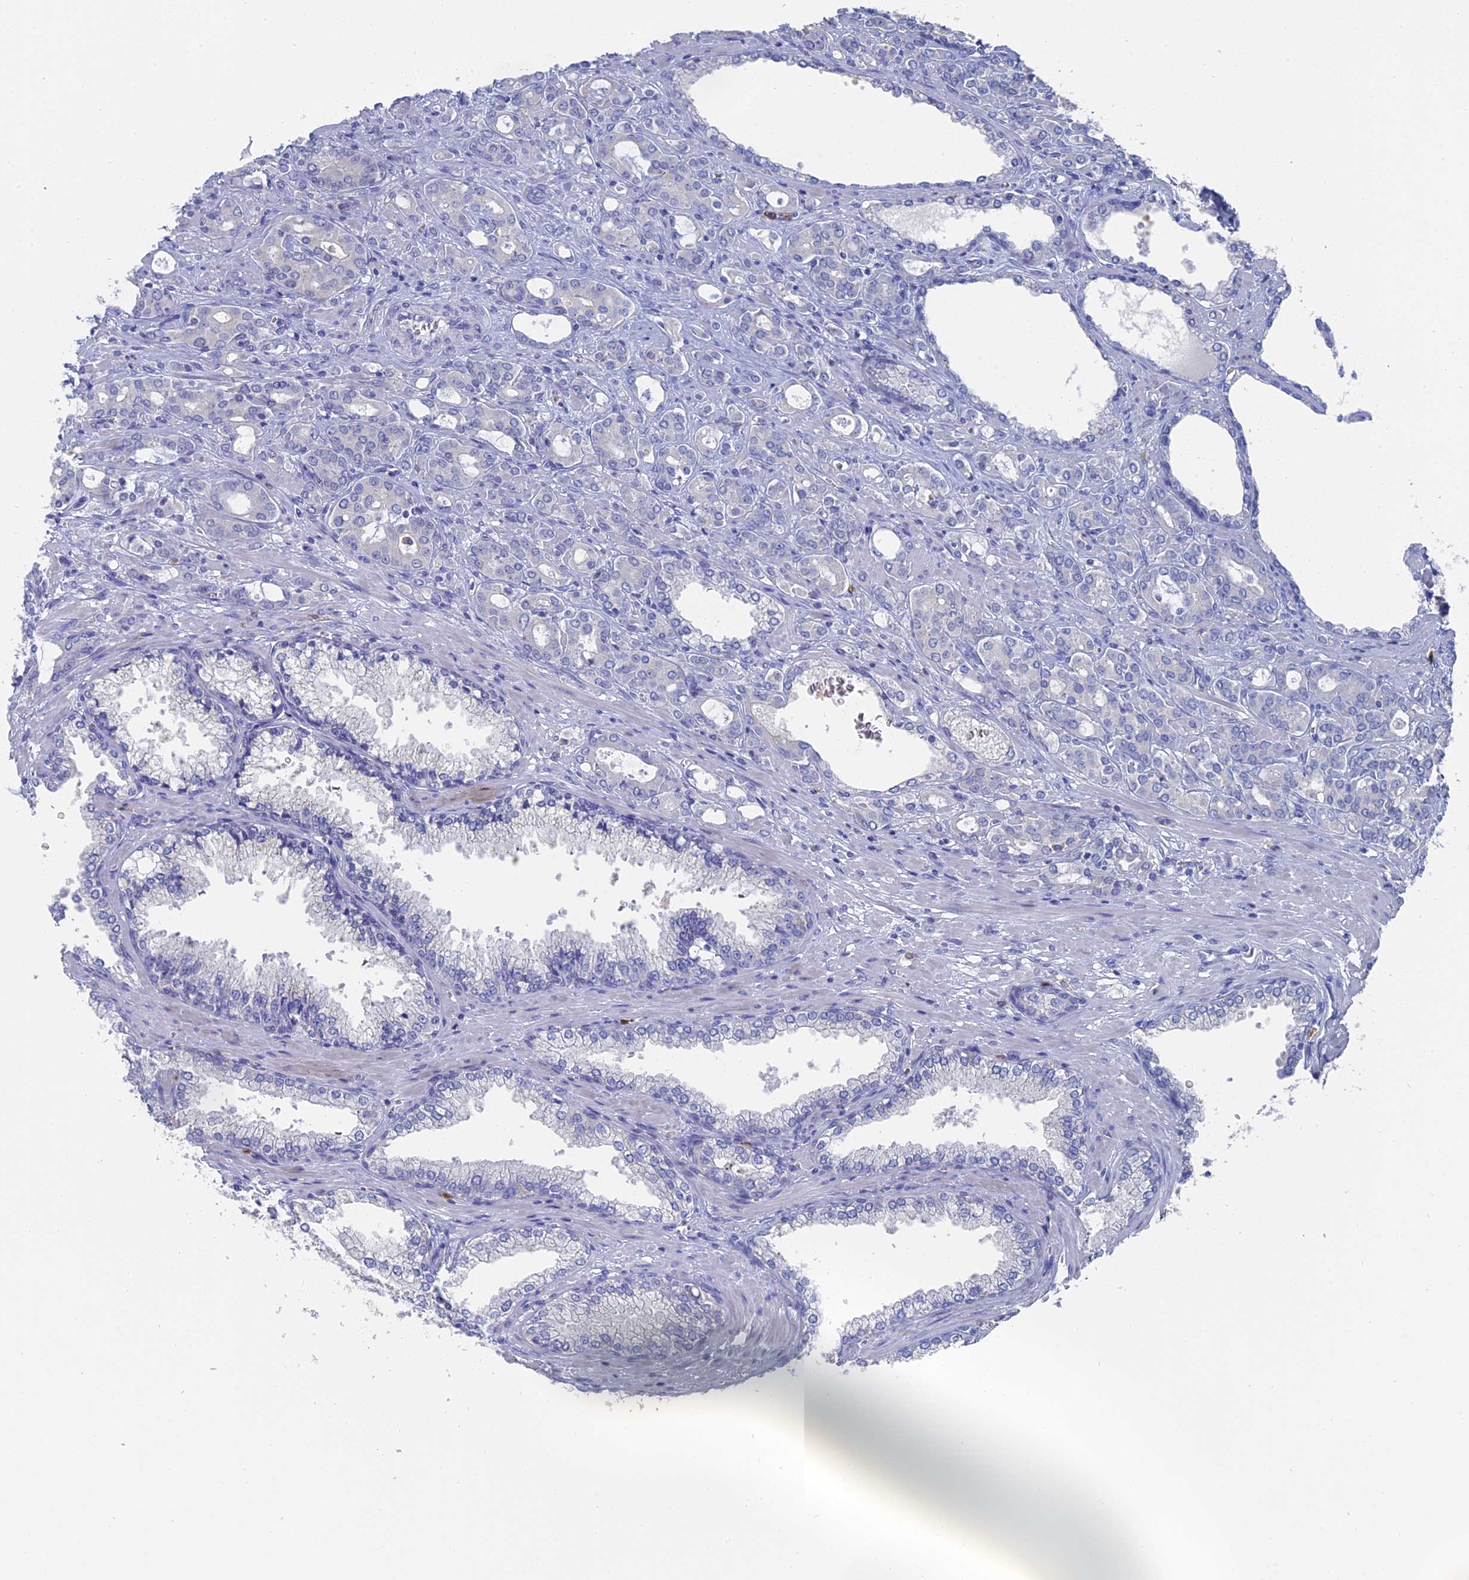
{"staining": {"intensity": "negative", "quantity": "none", "location": "none"}, "tissue": "prostate cancer", "cell_type": "Tumor cells", "image_type": "cancer", "snomed": [{"axis": "morphology", "description": "Adenocarcinoma, High grade"}, {"axis": "topography", "description": "Prostate"}], "caption": "High-grade adenocarcinoma (prostate) stained for a protein using immunohistochemistry (IHC) reveals no expression tumor cells.", "gene": "NCF4", "patient": {"sex": "male", "age": 72}}